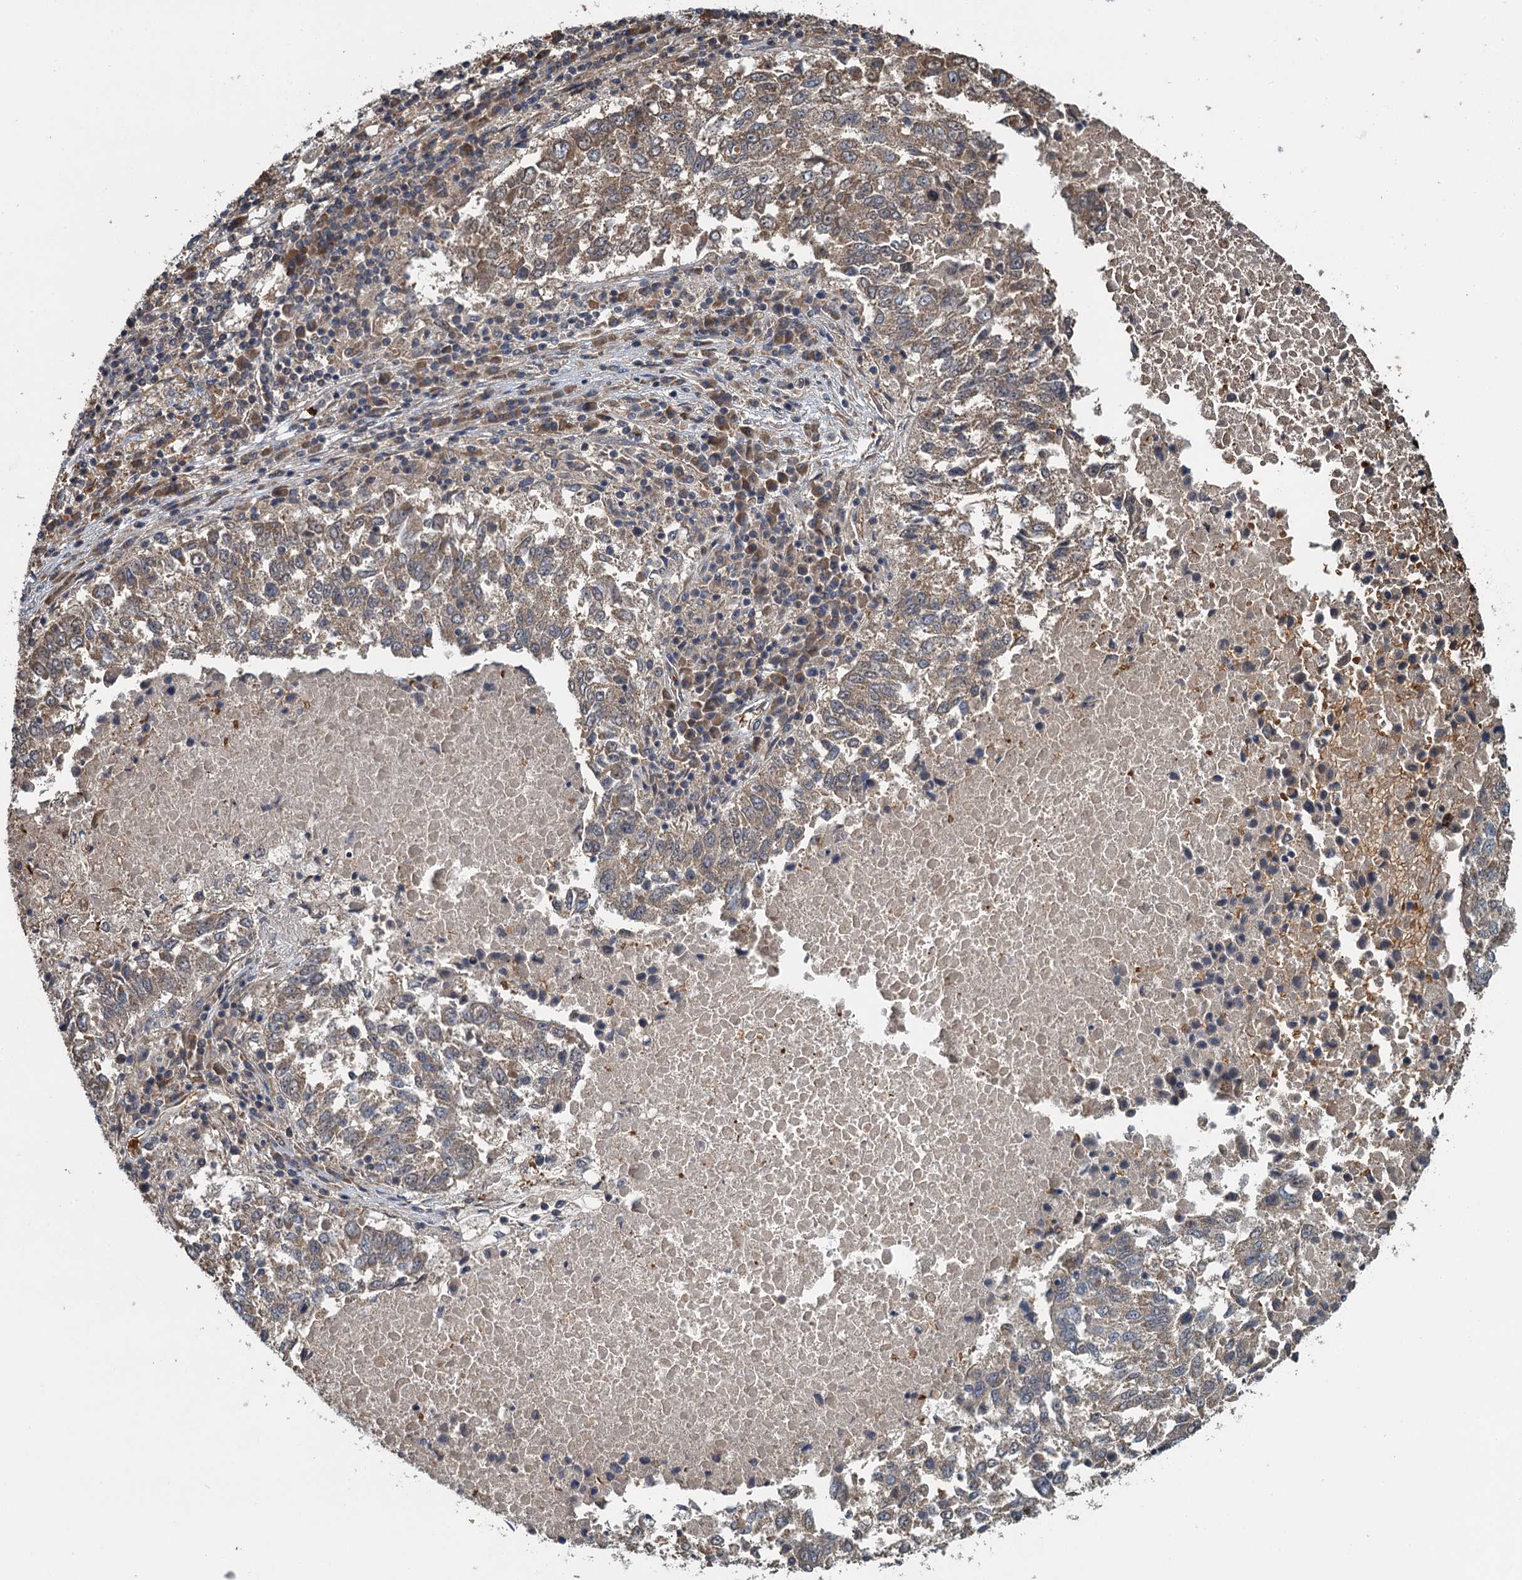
{"staining": {"intensity": "weak", "quantity": "25%-75%", "location": "cytoplasmic/membranous"}, "tissue": "lung cancer", "cell_type": "Tumor cells", "image_type": "cancer", "snomed": [{"axis": "morphology", "description": "Squamous cell carcinoma, NOS"}, {"axis": "topography", "description": "Lung"}], "caption": "Lung cancer stained with a brown dye displays weak cytoplasmic/membranous positive expression in about 25%-75% of tumor cells.", "gene": "SNX32", "patient": {"sex": "male", "age": 73}}